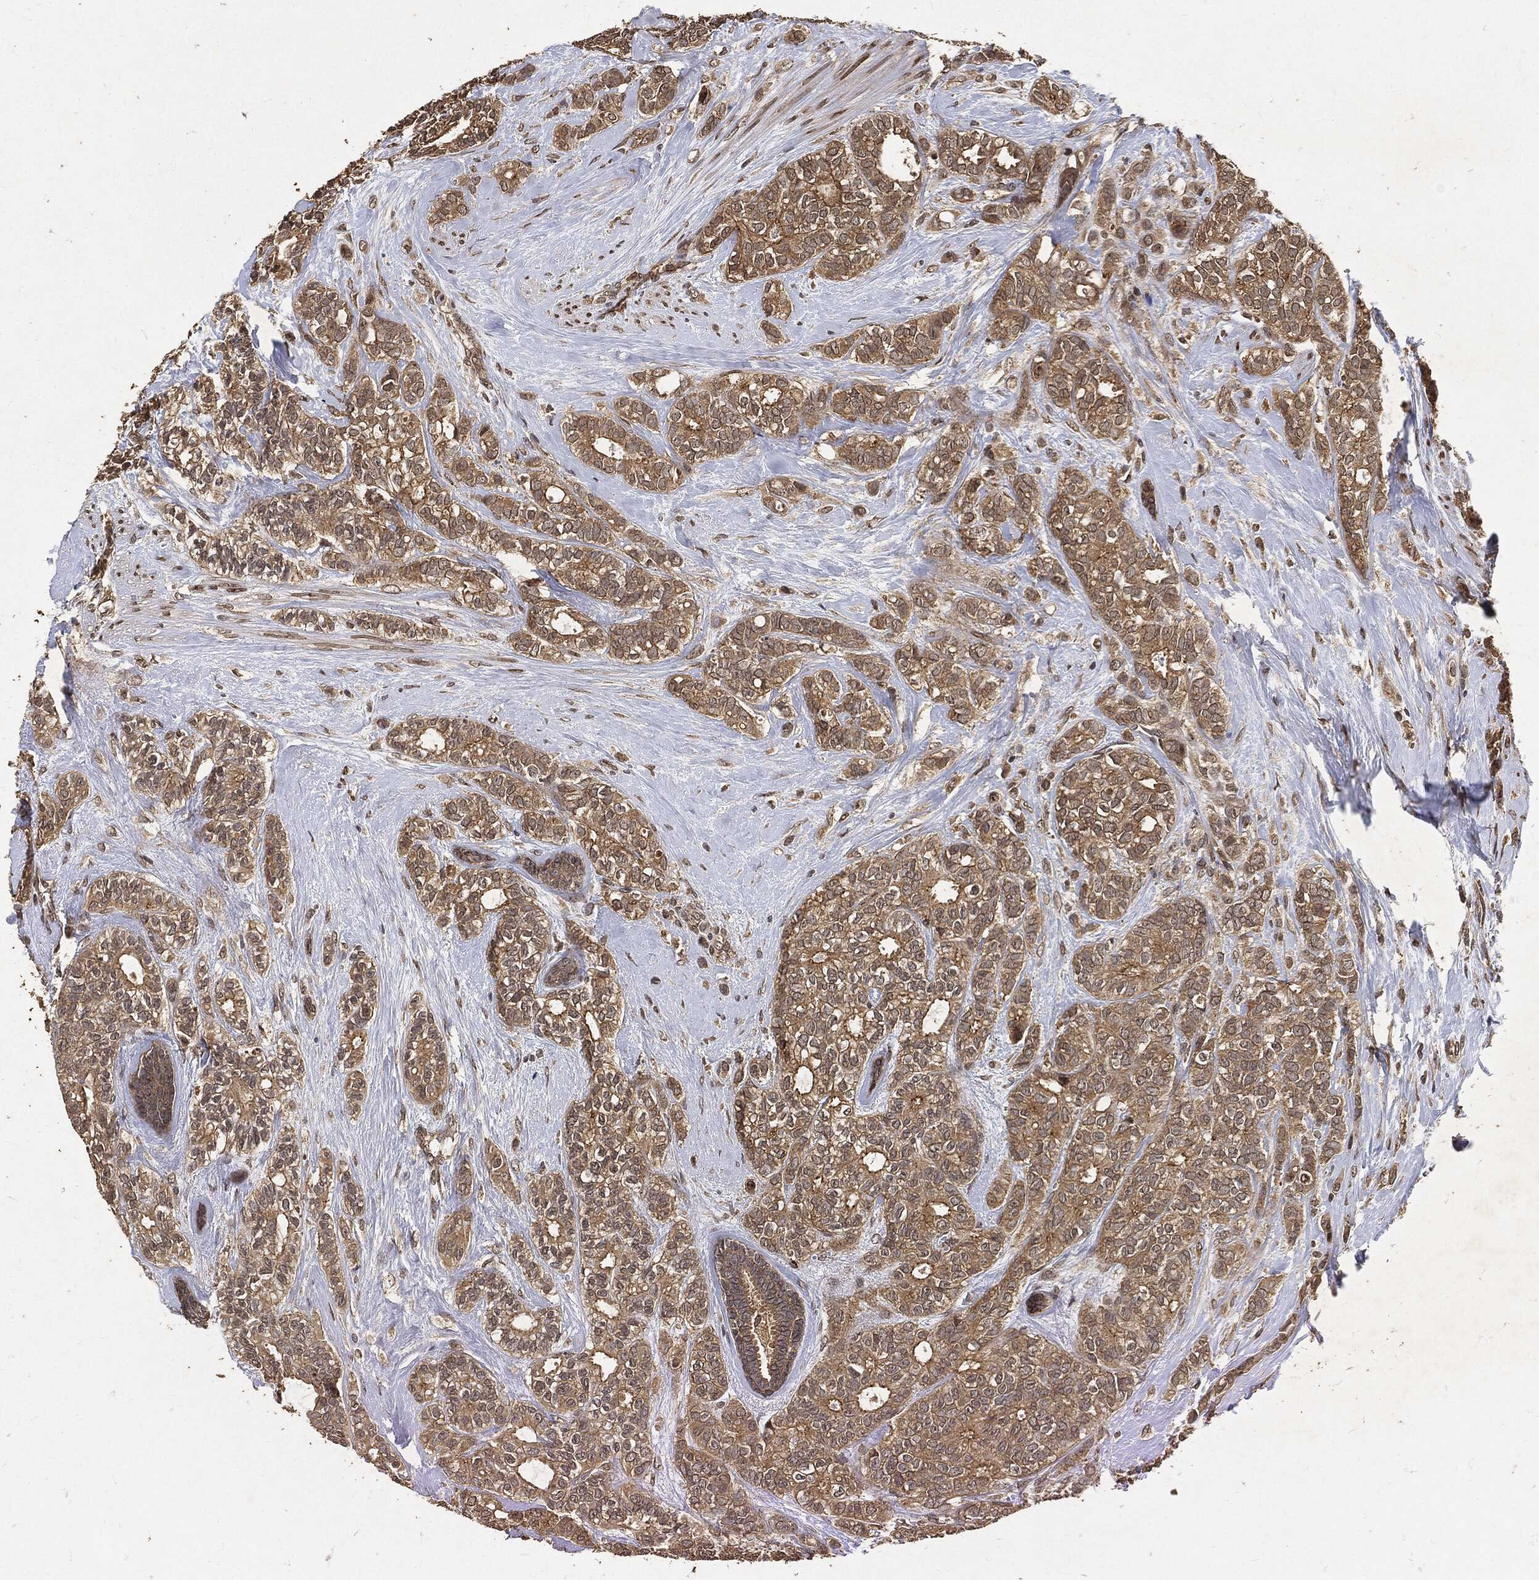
{"staining": {"intensity": "moderate", "quantity": ">75%", "location": "cytoplasmic/membranous"}, "tissue": "breast cancer", "cell_type": "Tumor cells", "image_type": "cancer", "snomed": [{"axis": "morphology", "description": "Duct carcinoma"}, {"axis": "topography", "description": "Breast"}], "caption": "Immunohistochemical staining of human invasive ductal carcinoma (breast) exhibits moderate cytoplasmic/membranous protein staining in approximately >75% of tumor cells.", "gene": "ZNF226", "patient": {"sex": "female", "age": 71}}